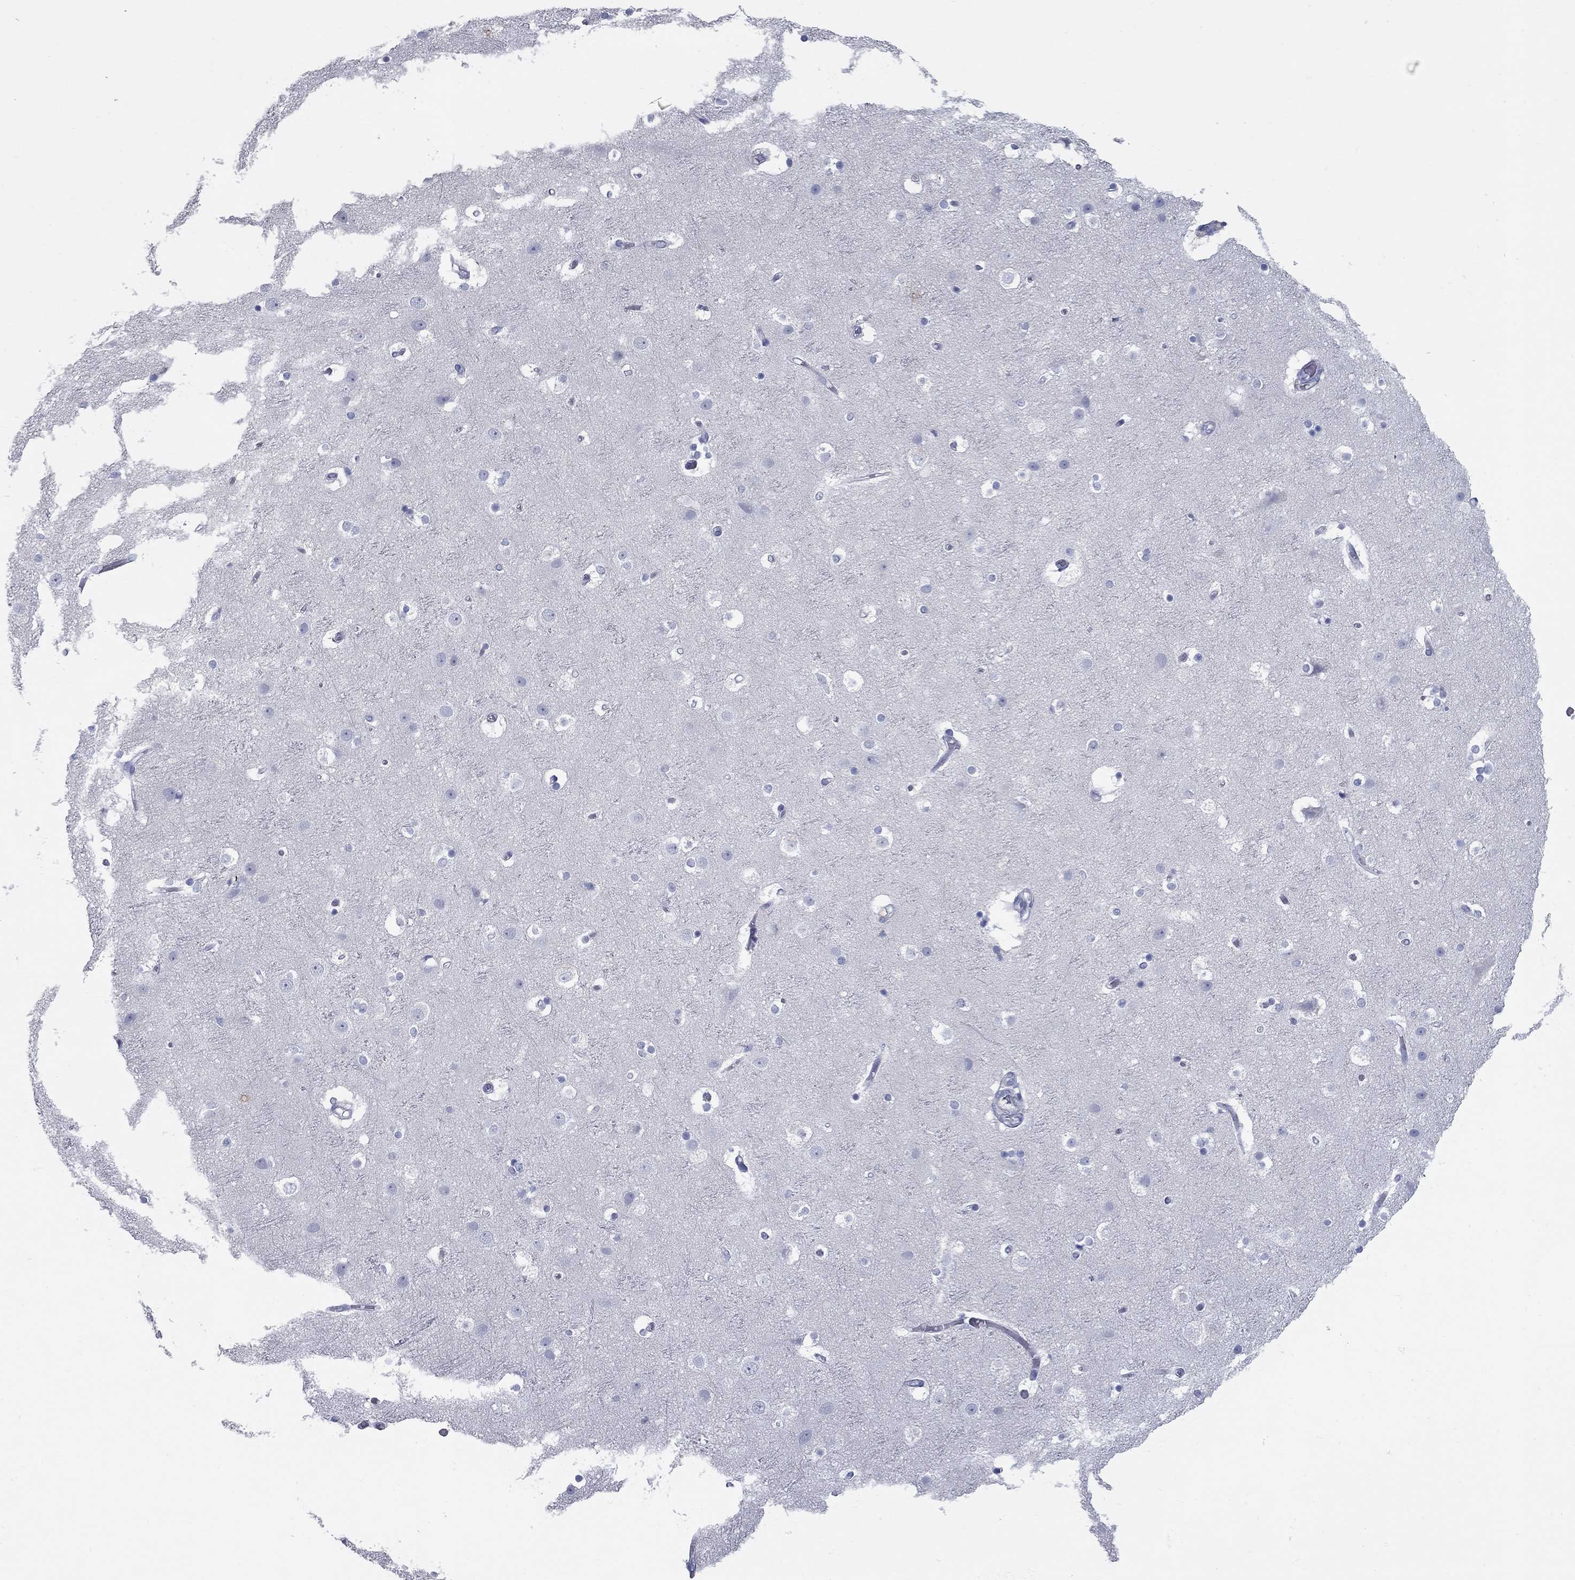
{"staining": {"intensity": "negative", "quantity": "none", "location": "none"}, "tissue": "cerebral cortex", "cell_type": "Endothelial cells", "image_type": "normal", "snomed": [{"axis": "morphology", "description": "Normal tissue, NOS"}, {"axis": "topography", "description": "Cerebral cortex"}], "caption": "Immunohistochemistry image of benign cerebral cortex: cerebral cortex stained with DAB demonstrates no significant protein positivity in endothelial cells. (DAB (3,3'-diaminobenzidine) IHC, high magnification).", "gene": "KIRREL2", "patient": {"sex": "female", "age": 52}}